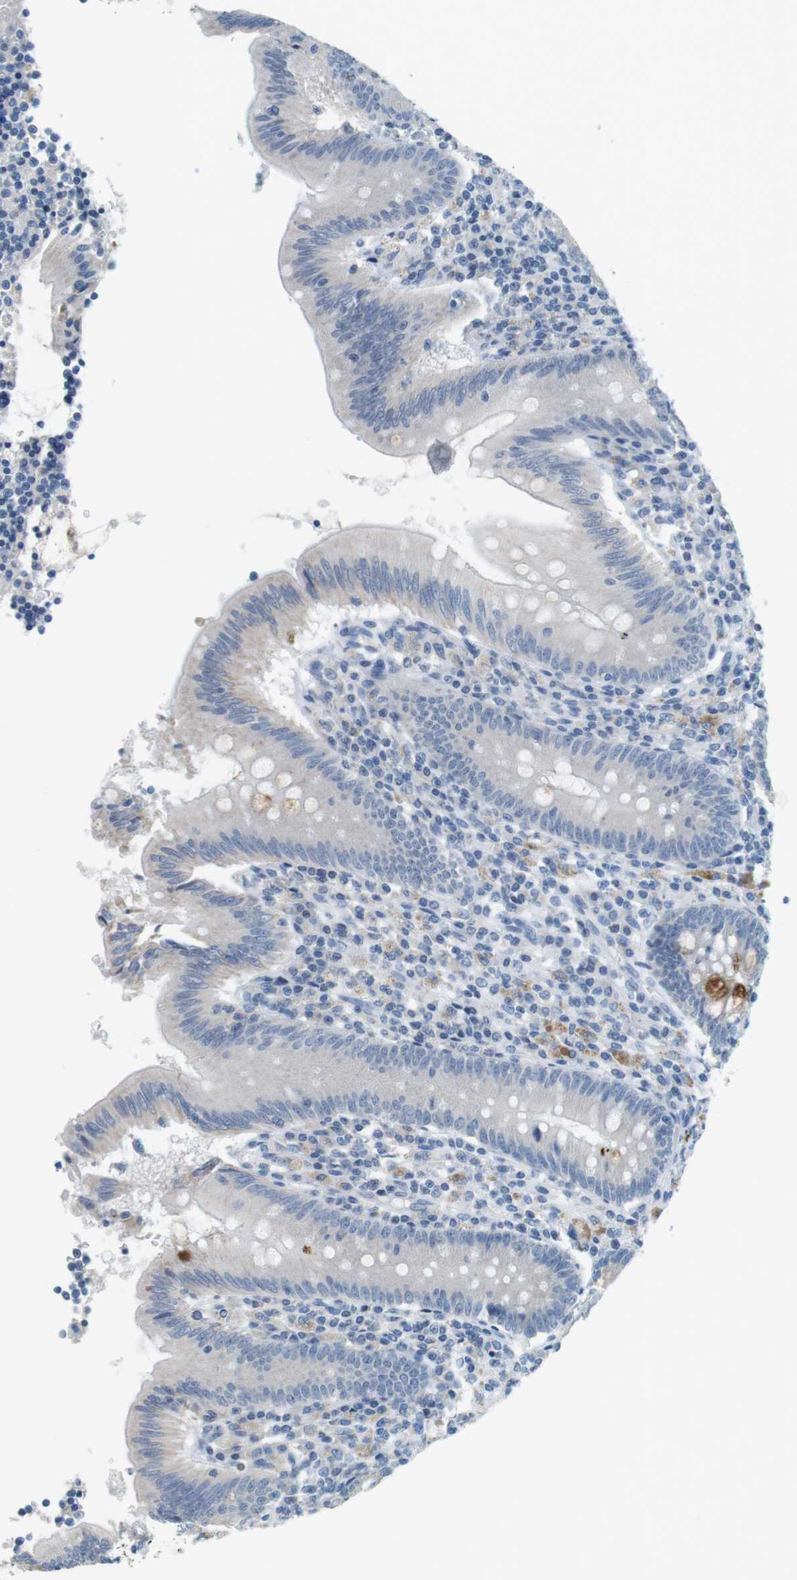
{"staining": {"intensity": "strong", "quantity": "<25%", "location": "cytoplasmic/membranous"}, "tissue": "appendix", "cell_type": "Glandular cells", "image_type": "normal", "snomed": [{"axis": "morphology", "description": "Normal tissue, NOS"}, {"axis": "morphology", "description": "Inflammation, NOS"}, {"axis": "topography", "description": "Appendix"}], "caption": "Immunohistochemistry (IHC) staining of normal appendix, which reveals medium levels of strong cytoplasmic/membranous positivity in approximately <25% of glandular cells indicating strong cytoplasmic/membranous protein staining. The staining was performed using DAB (brown) for protein detection and nuclei were counterstained in hematoxylin (blue).", "gene": "MUC5B", "patient": {"sex": "male", "age": 46}}